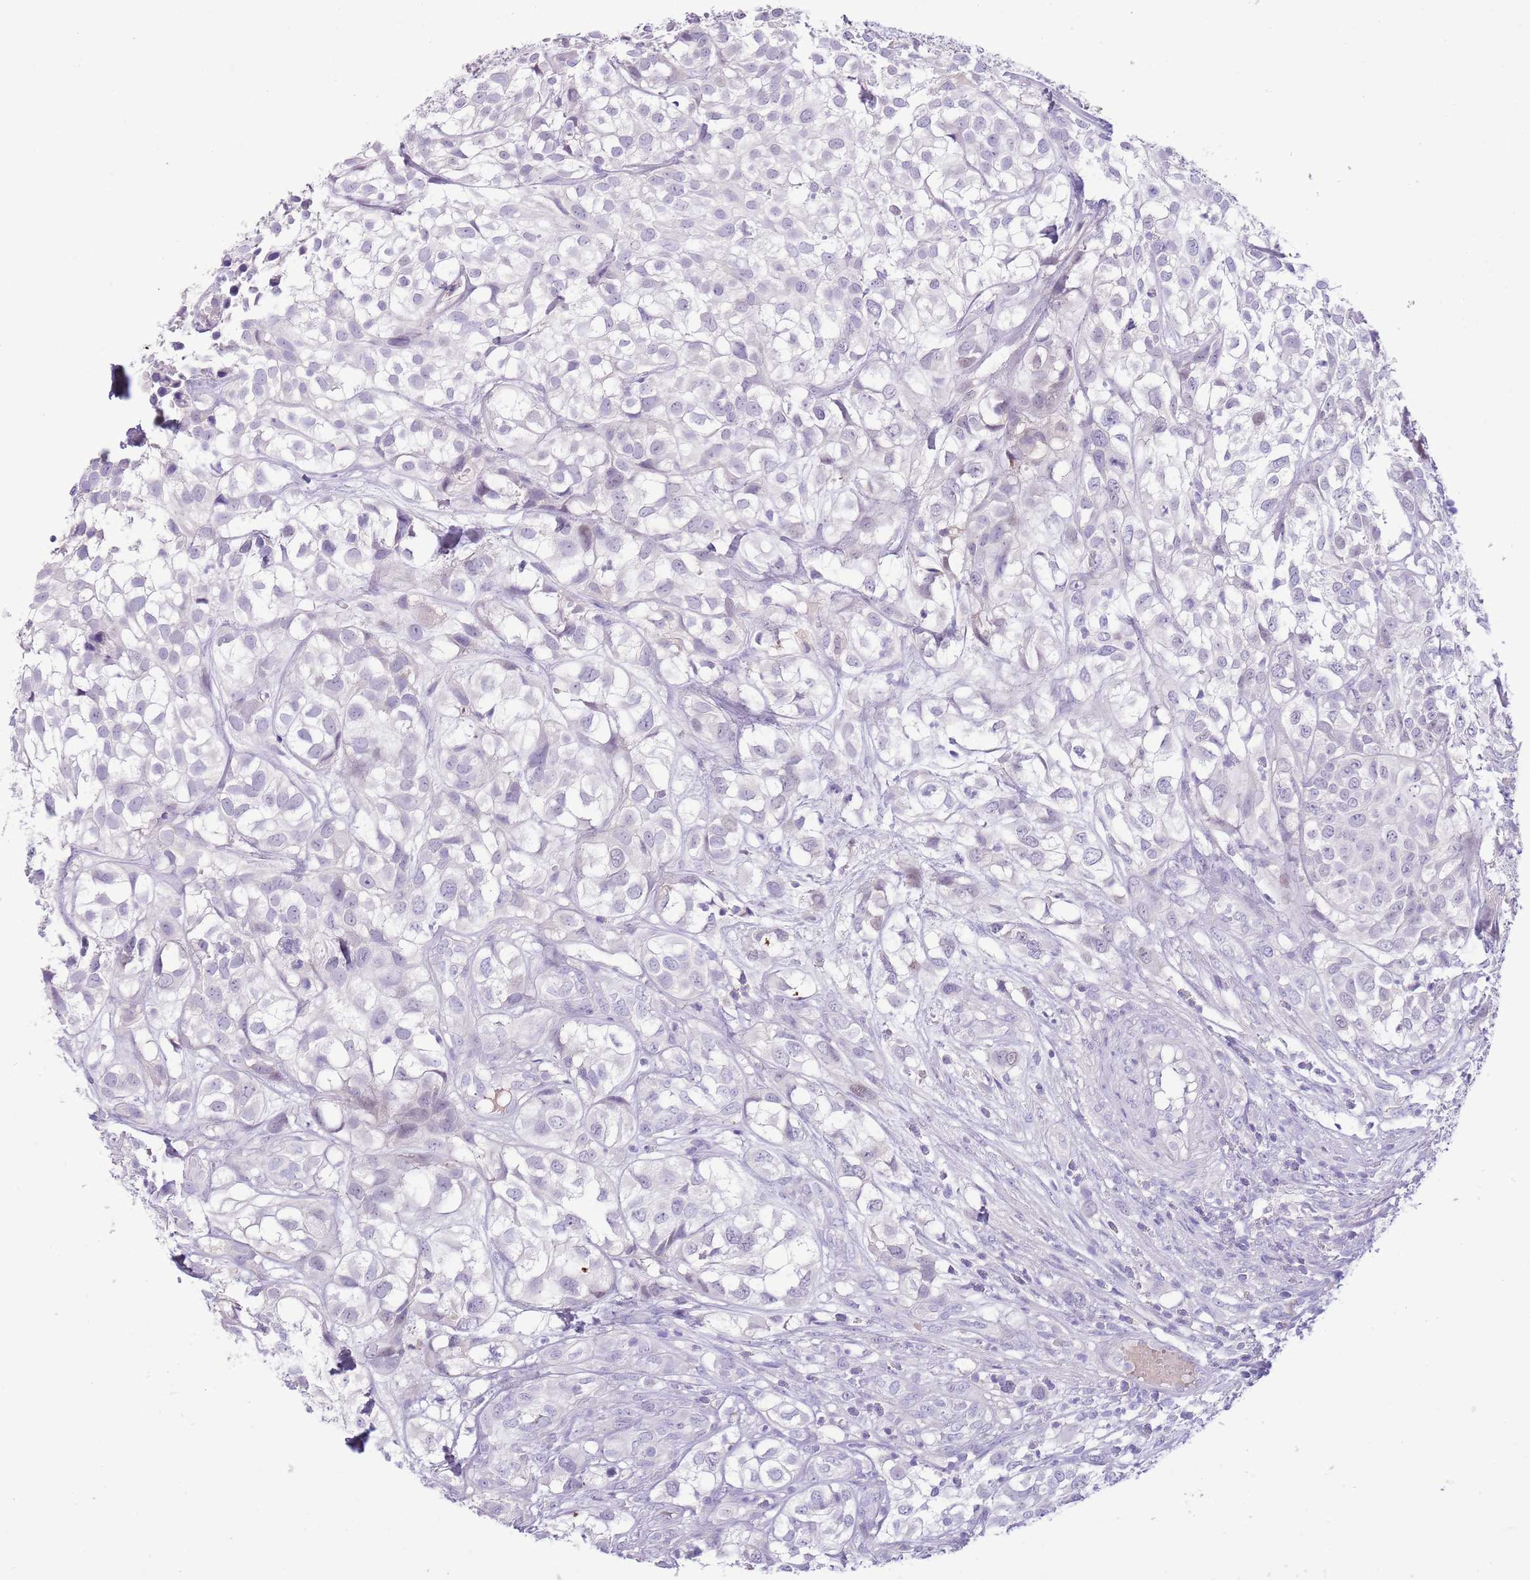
{"staining": {"intensity": "negative", "quantity": "none", "location": "none"}, "tissue": "urothelial cancer", "cell_type": "Tumor cells", "image_type": "cancer", "snomed": [{"axis": "morphology", "description": "Urothelial carcinoma, High grade"}, {"axis": "topography", "description": "Urinary bladder"}], "caption": "An immunohistochemistry image of high-grade urothelial carcinoma is shown. There is no staining in tumor cells of high-grade urothelial carcinoma.", "gene": "TOX2", "patient": {"sex": "male", "age": 56}}